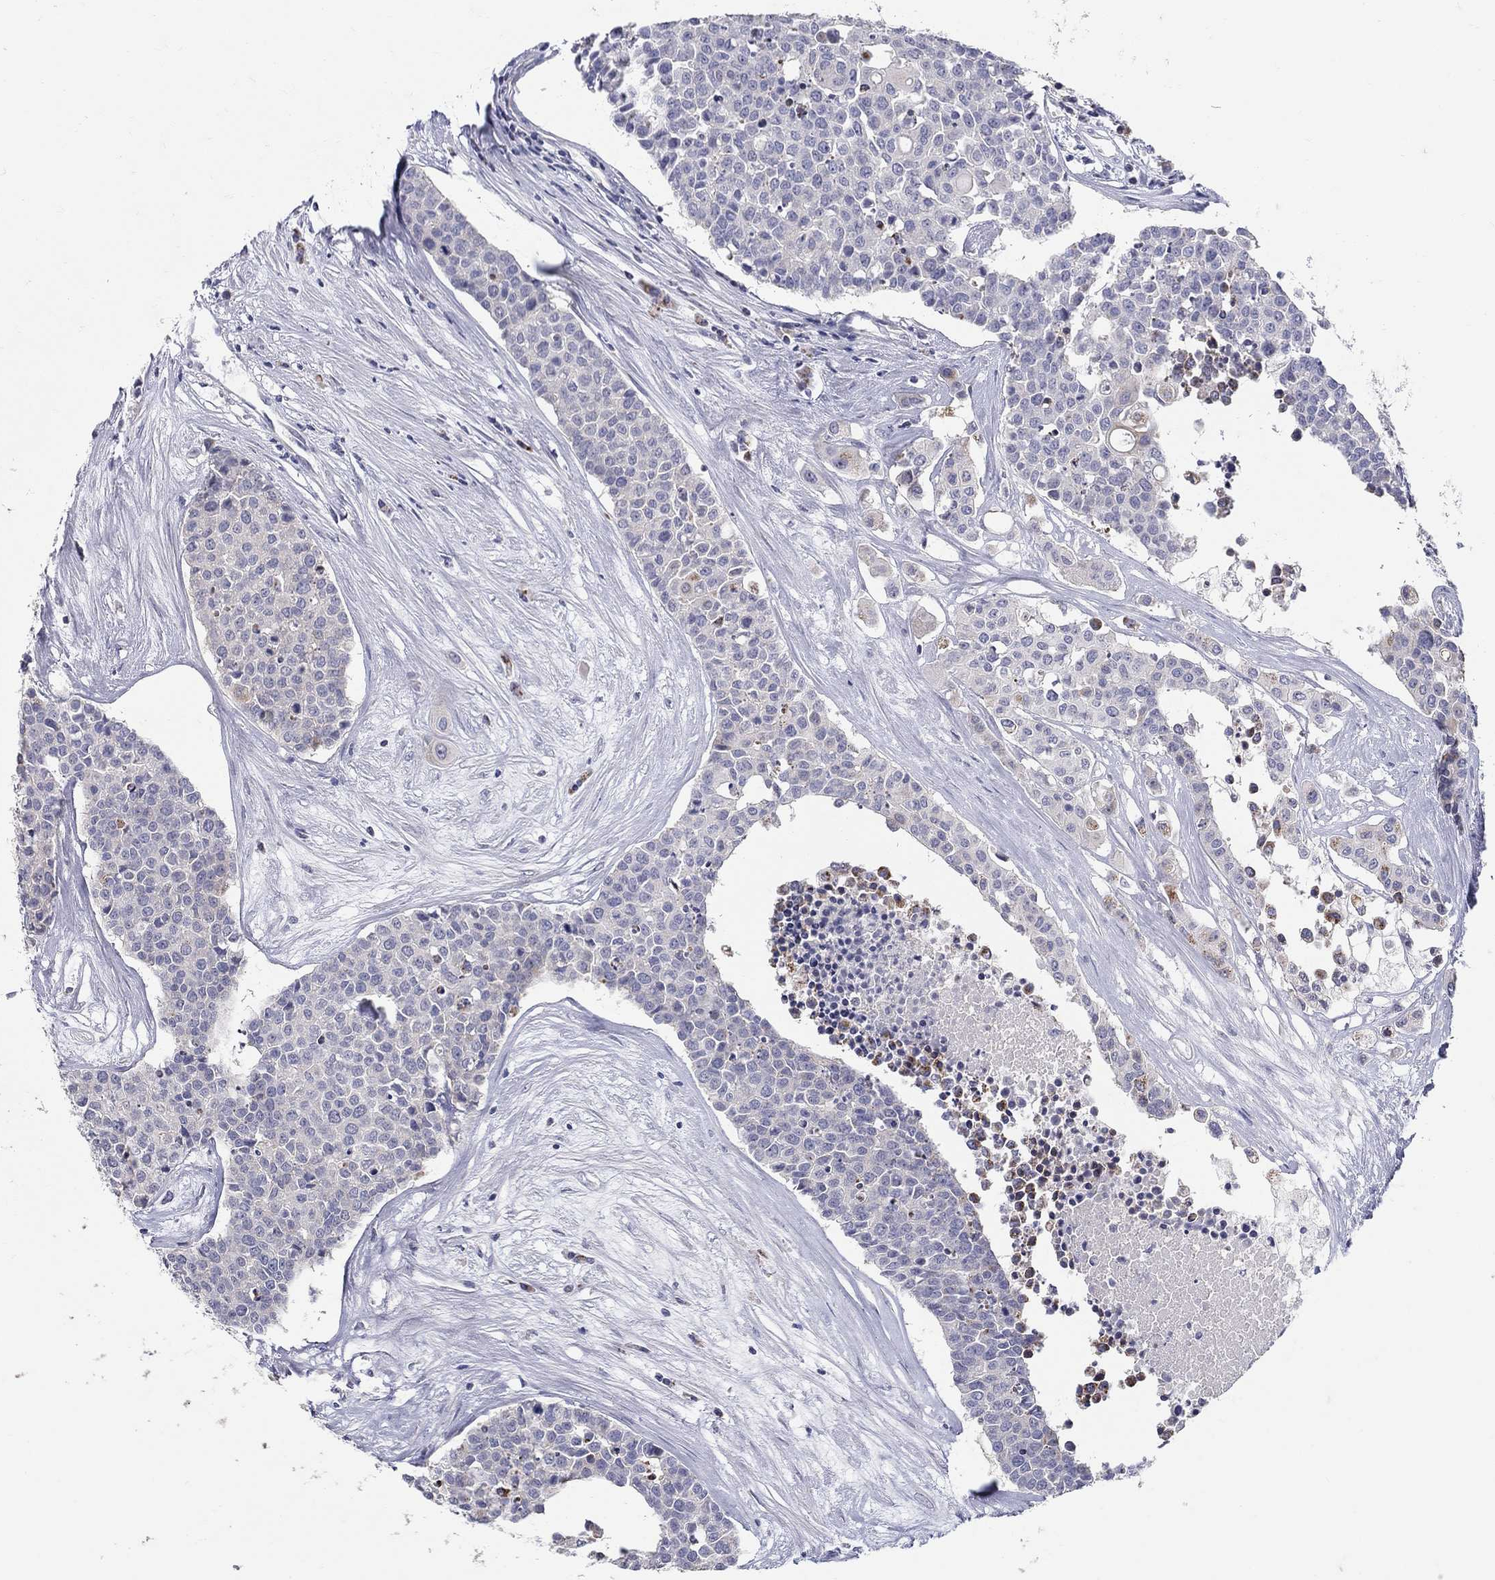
{"staining": {"intensity": "negative", "quantity": "none", "location": "none"}, "tissue": "carcinoid", "cell_type": "Tumor cells", "image_type": "cancer", "snomed": [{"axis": "morphology", "description": "Carcinoid, malignant, NOS"}, {"axis": "topography", "description": "Colon"}], "caption": "Malignant carcinoid was stained to show a protein in brown. There is no significant staining in tumor cells.", "gene": "HMX2", "patient": {"sex": "male", "age": 81}}